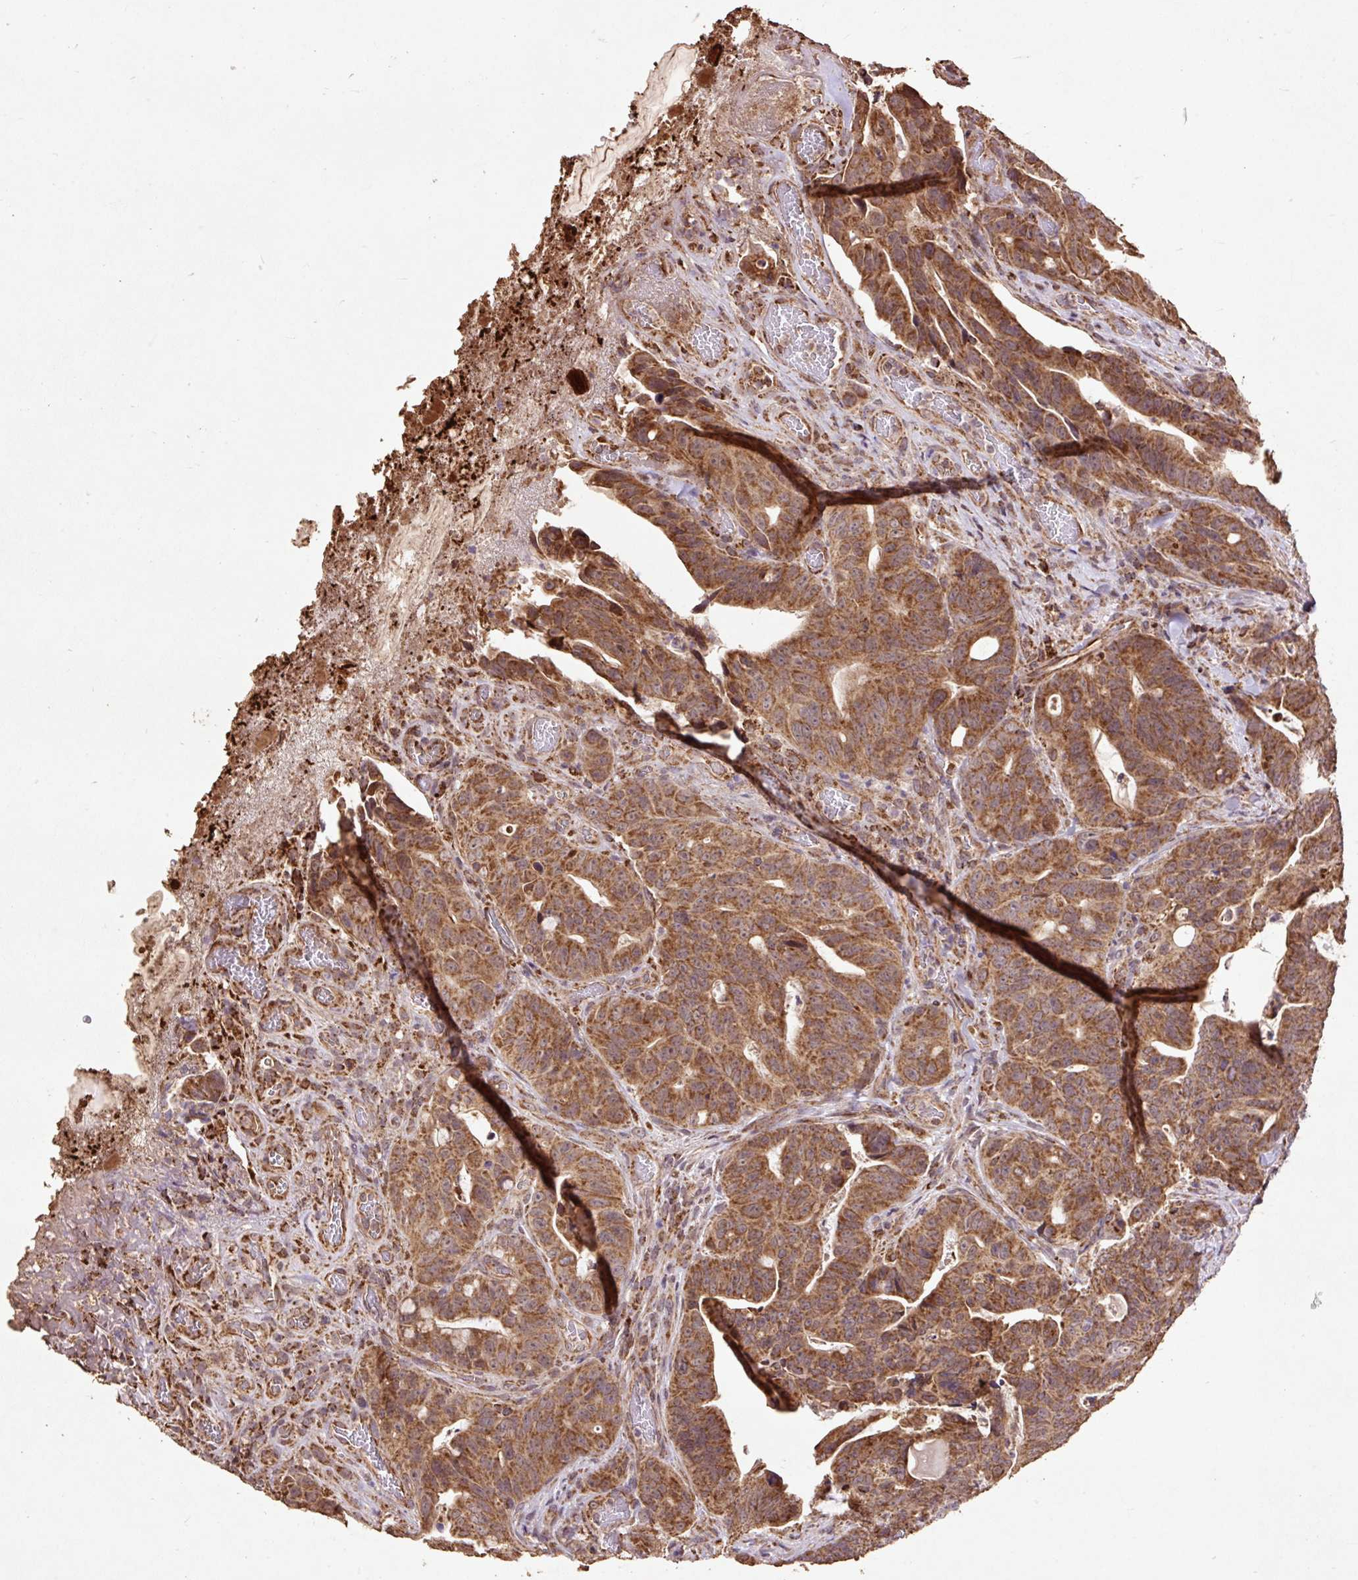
{"staining": {"intensity": "moderate", "quantity": ">75%", "location": "cytoplasmic/membranous"}, "tissue": "colorectal cancer", "cell_type": "Tumor cells", "image_type": "cancer", "snomed": [{"axis": "morphology", "description": "Adenocarcinoma, NOS"}, {"axis": "topography", "description": "Colon"}], "caption": "Brown immunohistochemical staining in human colorectal cancer reveals moderate cytoplasmic/membranous staining in approximately >75% of tumor cells.", "gene": "ATP5F1A", "patient": {"sex": "female", "age": 82}}